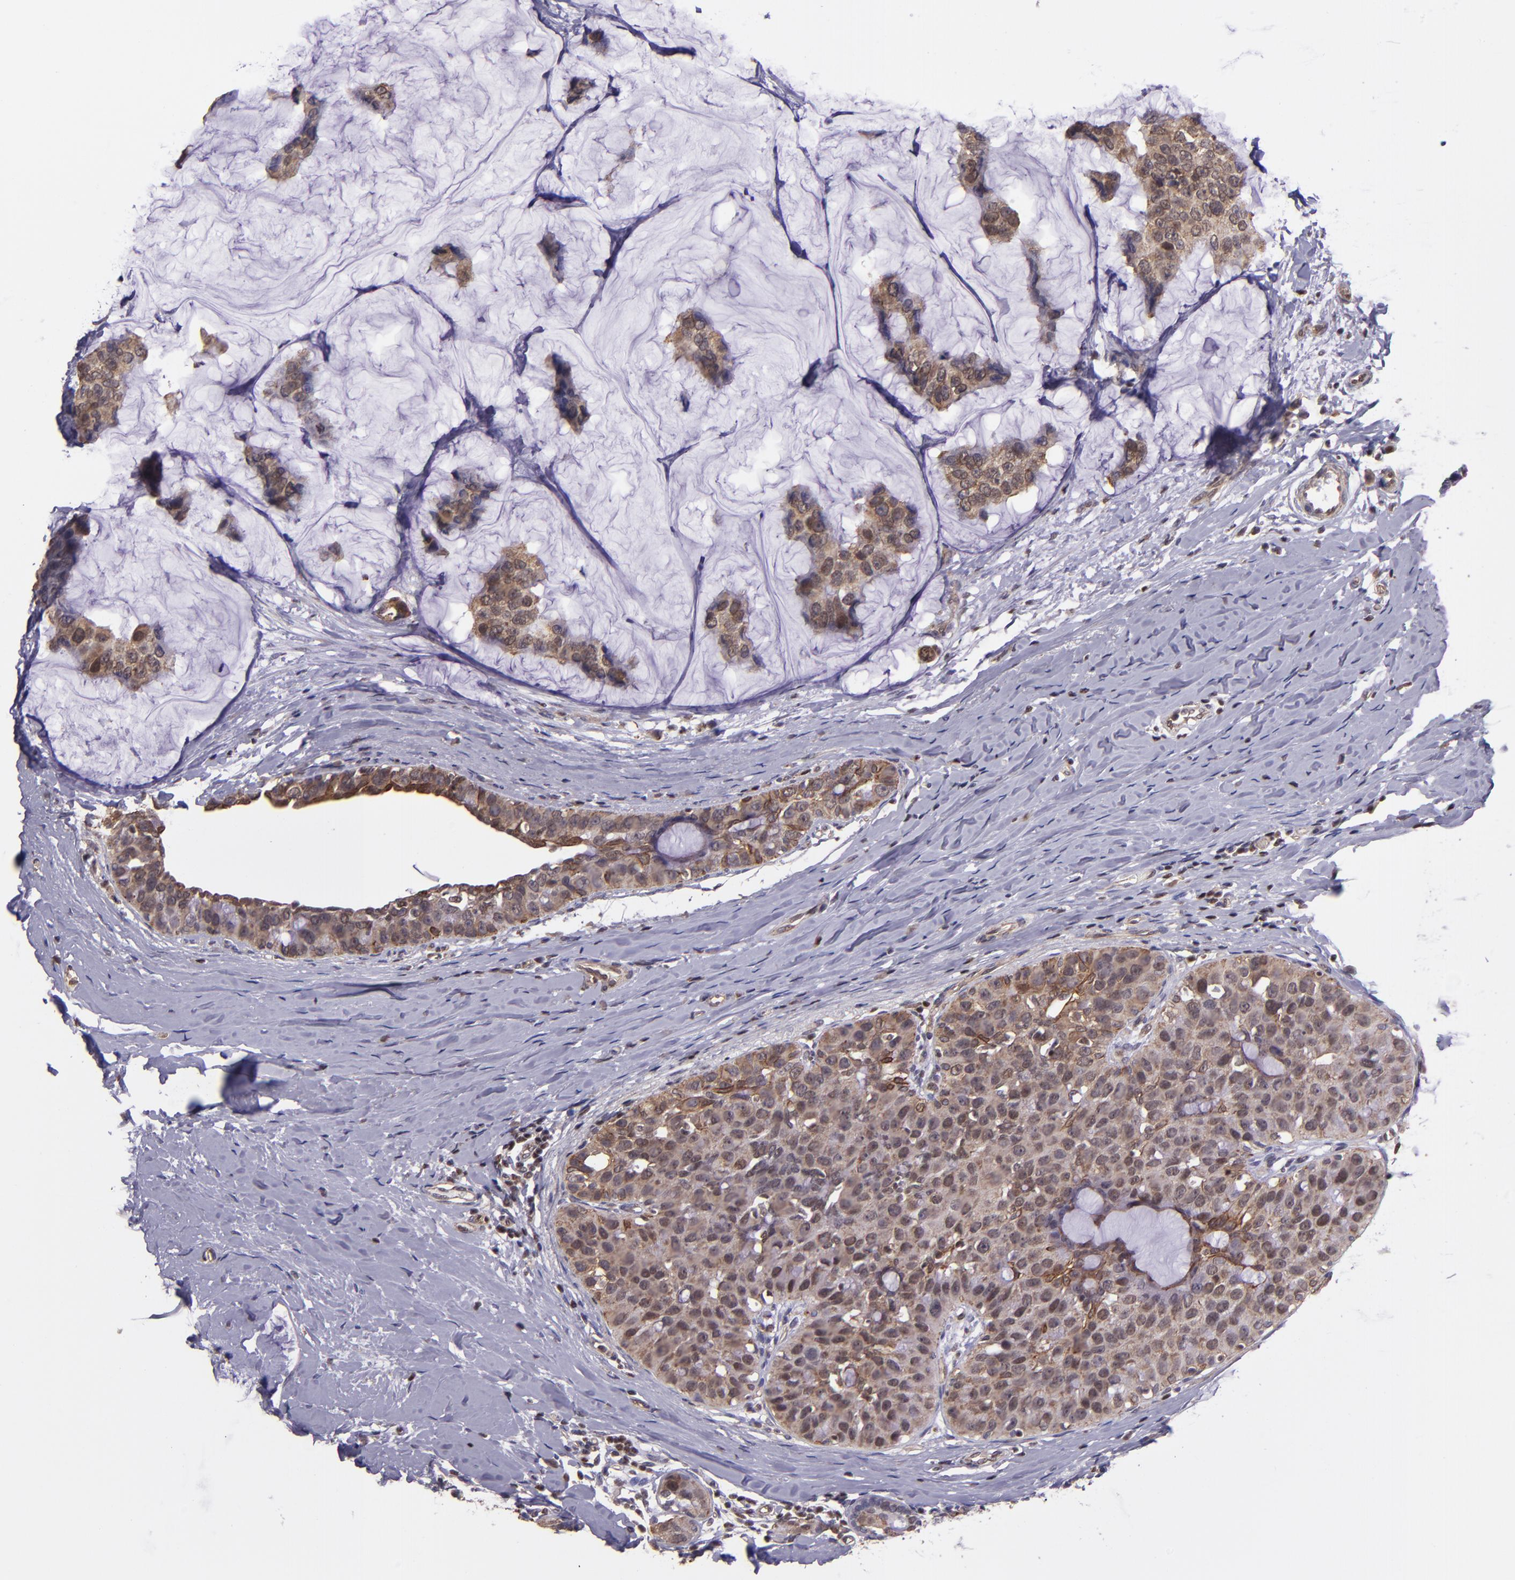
{"staining": {"intensity": "moderate", "quantity": ">75%", "location": "cytoplasmic/membranous,nuclear"}, "tissue": "breast cancer", "cell_type": "Tumor cells", "image_type": "cancer", "snomed": [{"axis": "morphology", "description": "Normal tissue, NOS"}, {"axis": "morphology", "description": "Duct carcinoma"}, {"axis": "topography", "description": "Breast"}], "caption": "A histopathology image of breast infiltrating ductal carcinoma stained for a protein demonstrates moderate cytoplasmic/membranous and nuclear brown staining in tumor cells. (IHC, brightfield microscopy, high magnification).", "gene": "ELF1", "patient": {"sex": "female", "age": 50}}